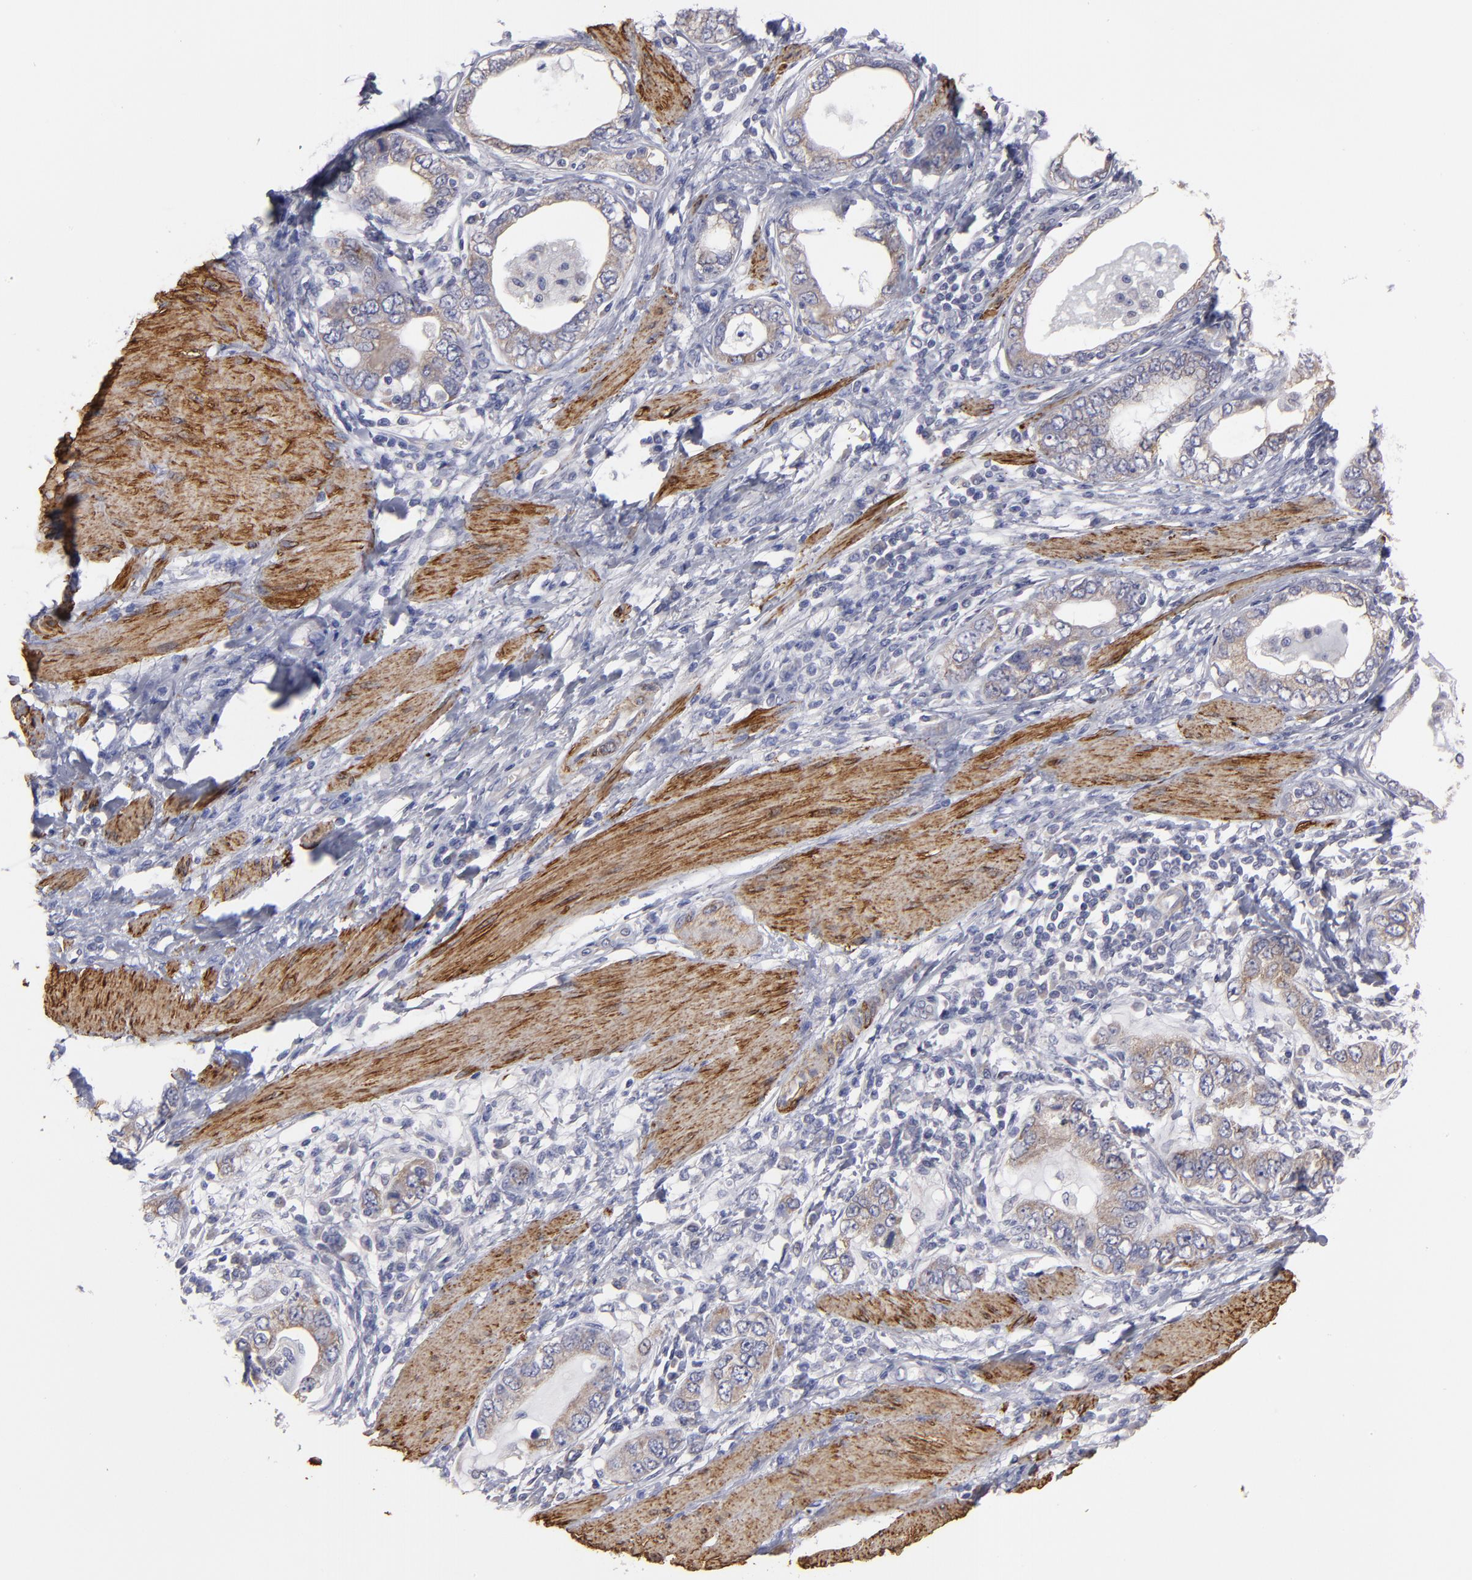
{"staining": {"intensity": "weak", "quantity": "25%-75%", "location": "cytoplasmic/membranous"}, "tissue": "stomach cancer", "cell_type": "Tumor cells", "image_type": "cancer", "snomed": [{"axis": "morphology", "description": "Adenocarcinoma, NOS"}, {"axis": "topography", "description": "Stomach, lower"}], "caption": "An image of stomach cancer stained for a protein exhibits weak cytoplasmic/membranous brown staining in tumor cells. Immunohistochemistry (ihc) stains the protein in brown and the nuclei are stained blue.", "gene": "SLMAP", "patient": {"sex": "female", "age": 93}}